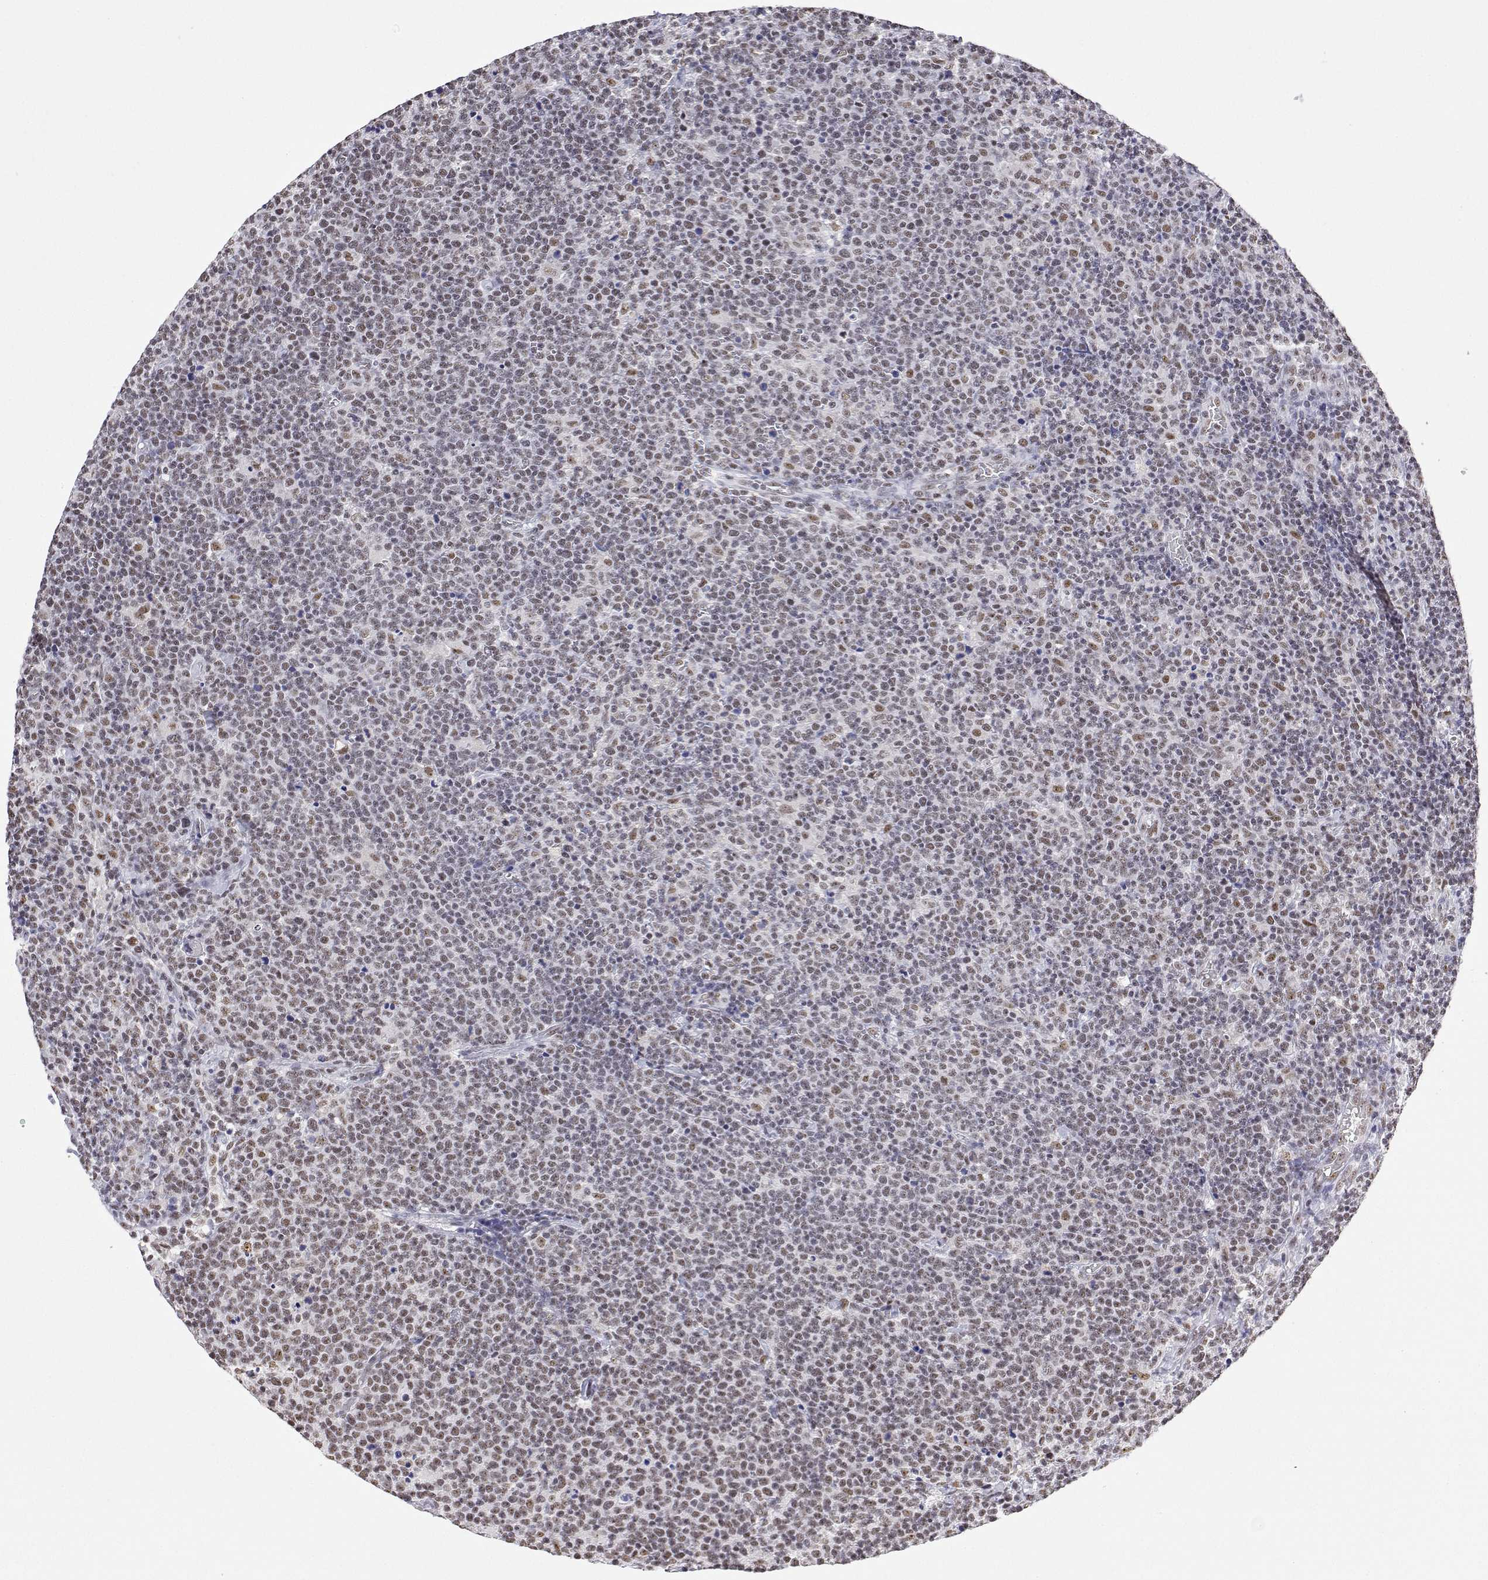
{"staining": {"intensity": "weak", "quantity": "25%-75%", "location": "nuclear"}, "tissue": "lymphoma", "cell_type": "Tumor cells", "image_type": "cancer", "snomed": [{"axis": "morphology", "description": "Malignant lymphoma, non-Hodgkin's type, High grade"}, {"axis": "topography", "description": "Lymph node"}], "caption": "High-power microscopy captured an immunohistochemistry (IHC) photomicrograph of malignant lymphoma, non-Hodgkin's type (high-grade), revealing weak nuclear staining in about 25%-75% of tumor cells.", "gene": "ADAR", "patient": {"sex": "male", "age": 61}}